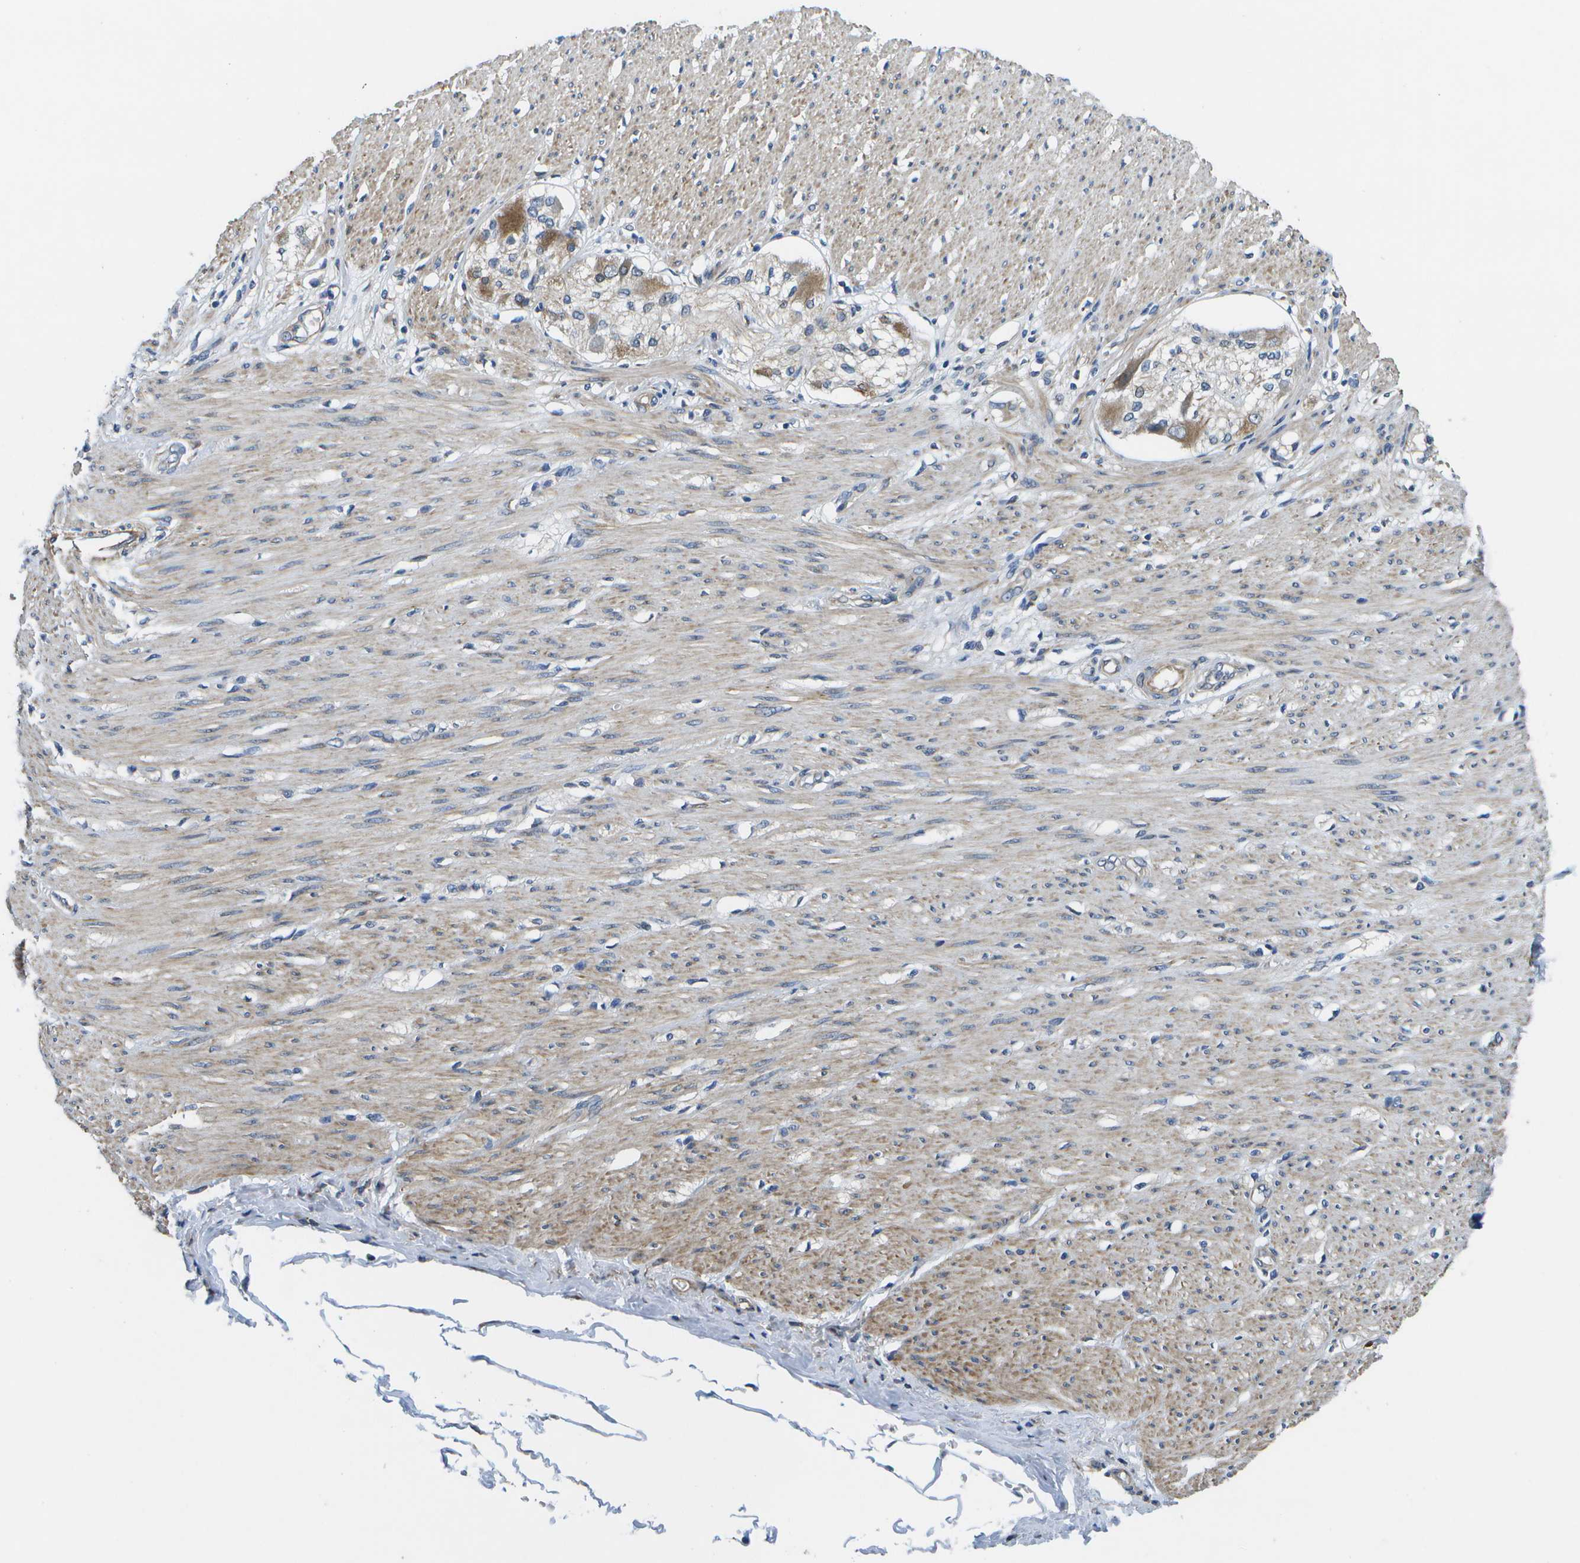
{"staining": {"intensity": "negative", "quantity": "none", "location": "none"}, "tissue": "adipose tissue", "cell_type": "Adipocytes", "image_type": "normal", "snomed": [{"axis": "morphology", "description": "Normal tissue, NOS"}, {"axis": "morphology", "description": "Adenocarcinoma, NOS"}, {"axis": "topography", "description": "Colon"}, {"axis": "topography", "description": "Peripheral nerve tissue"}], "caption": "IHC histopathology image of benign adipose tissue stained for a protein (brown), which demonstrates no staining in adipocytes.", "gene": "P3H1", "patient": {"sex": "male", "age": 14}}